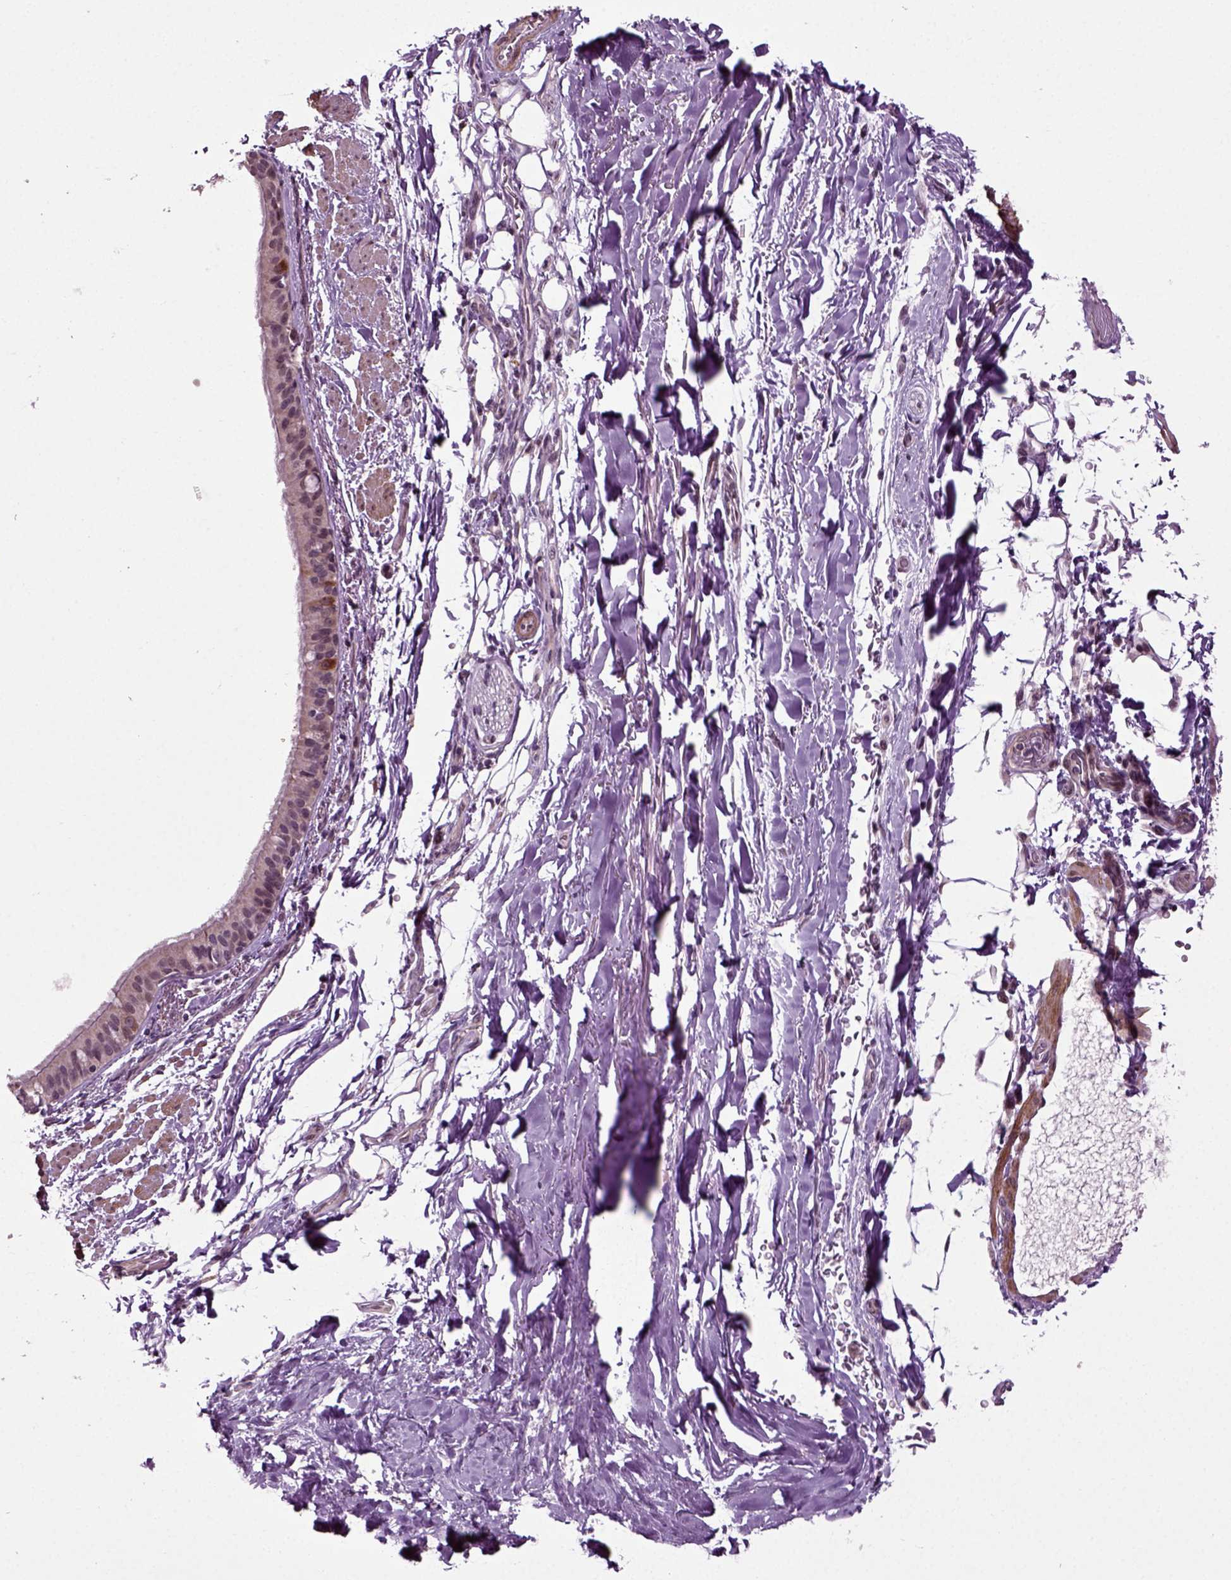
{"staining": {"intensity": "weak", "quantity": "25%-75%", "location": "cytoplasmic/membranous"}, "tissue": "bronchus", "cell_type": "Respiratory epithelial cells", "image_type": "normal", "snomed": [{"axis": "morphology", "description": "Normal tissue, NOS"}, {"axis": "morphology", "description": "Squamous cell carcinoma, NOS"}, {"axis": "topography", "description": "Bronchus"}, {"axis": "topography", "description": "Lung"}], "caption": "Protein expression analysis of unremarkable bronchus reveals weak cytoplasmic/membranous staining in approximately 25%-75% of respiratory epithelial cells.", "gene": "KNSTRN", "patient": {"sex": "male", "age": 69}}